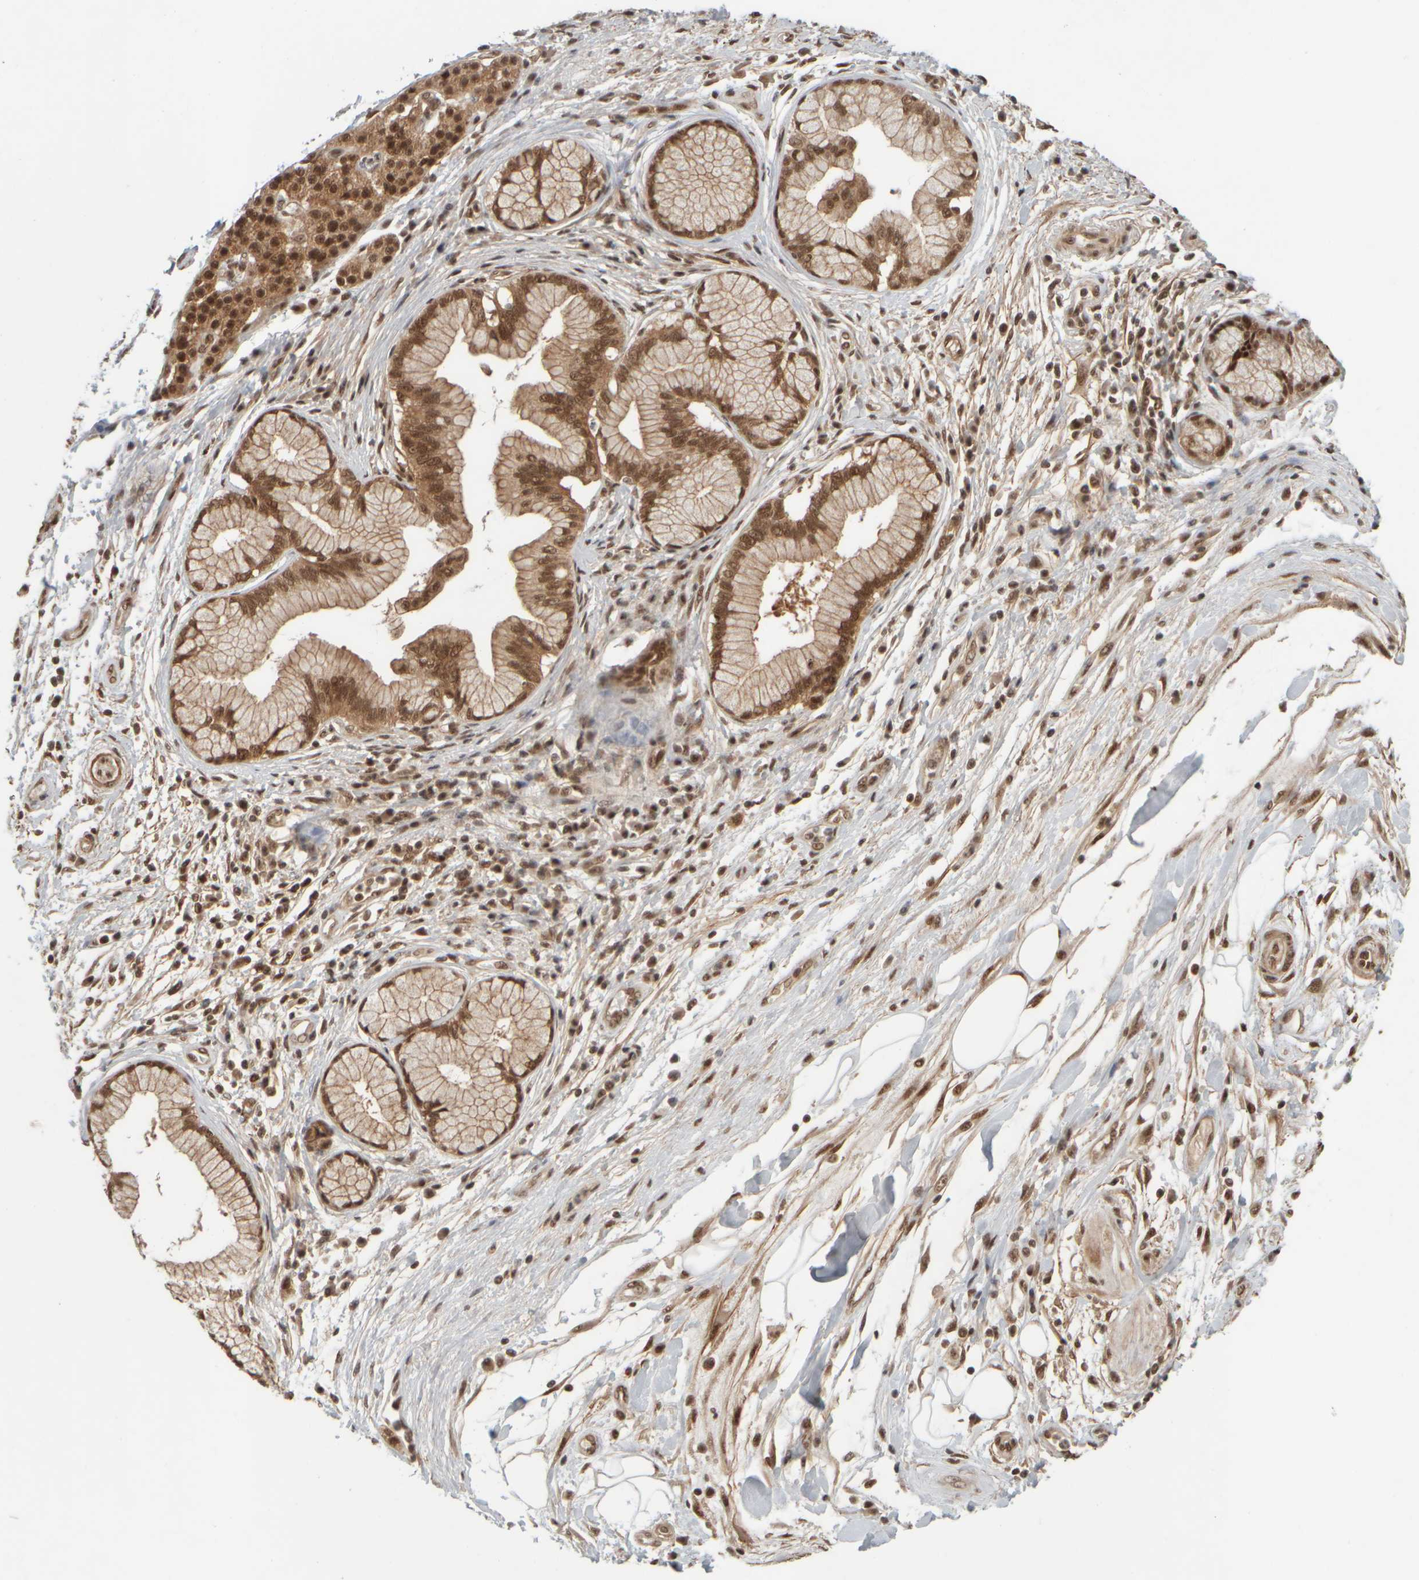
{"staining": {"intensity": "moderate", "quantity": ">75%", "location": "cytoplasmic/membranous,nuclear"}, "tissue": "pancreatic cancer", "cell_type": "Tumor cells", "image_type": "cancer", "snomed": [{"axis": "morphology", "description": "Adenocarcinoma, NOS"}, {"axis": "topography", "description": "Pancreas"}], "caption": "An IHC photomicrograph of neoplastic tissue is shown. Protein staining in brown highlights moderate cytoplasmic/membranous and nuclear positivity in pancreatic adenocarcinoma within tumor cells.", "gene": "SYNRG", "patient": {"sex": "female", "age": 70}}